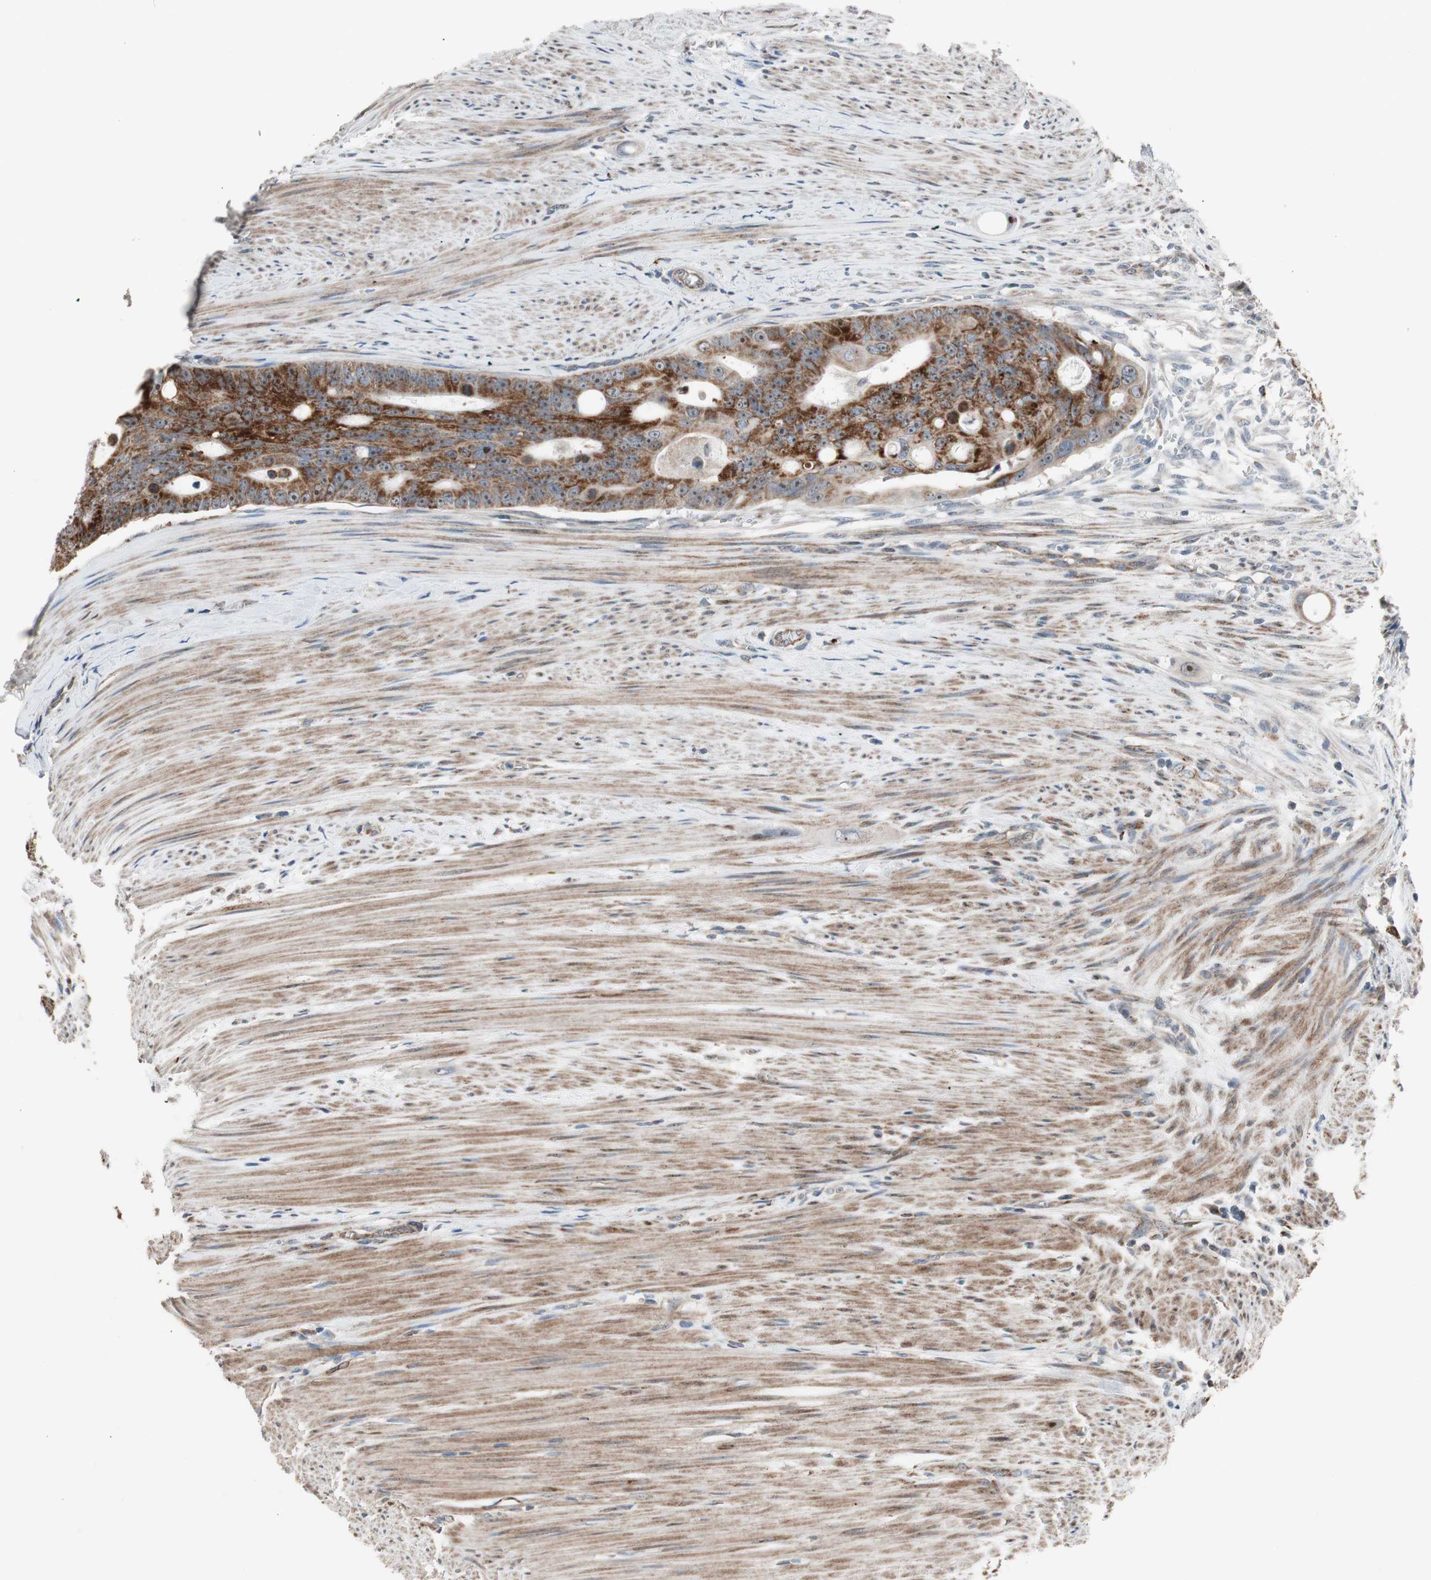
{"staining": {"intensity": "moderate", "quantity": ">75%", "location": "cytoplasmic/membranous"}, "tissue": "colorectal cancer", "cell_type": "Tumor cells", "image_type": "cancer", "snomed": [{"axis": "morphology", "description": "Adenocarcinoma, NOS"}, {"axis": "topography", "description": "Colon"}], "caption": "Immunohistochemistry (IHC) micrograph of neoplastic tissue: human colorectal cancer stained using immunohistochemistry shows medium levels of moderate protein expression localized specifically in the cytoplasmic/membranous of tumor cells, appearing as a cytoplasmic/membranous brown color.", "gene": "CPT1A", "patient": {"sex": "female", "age": 57}}